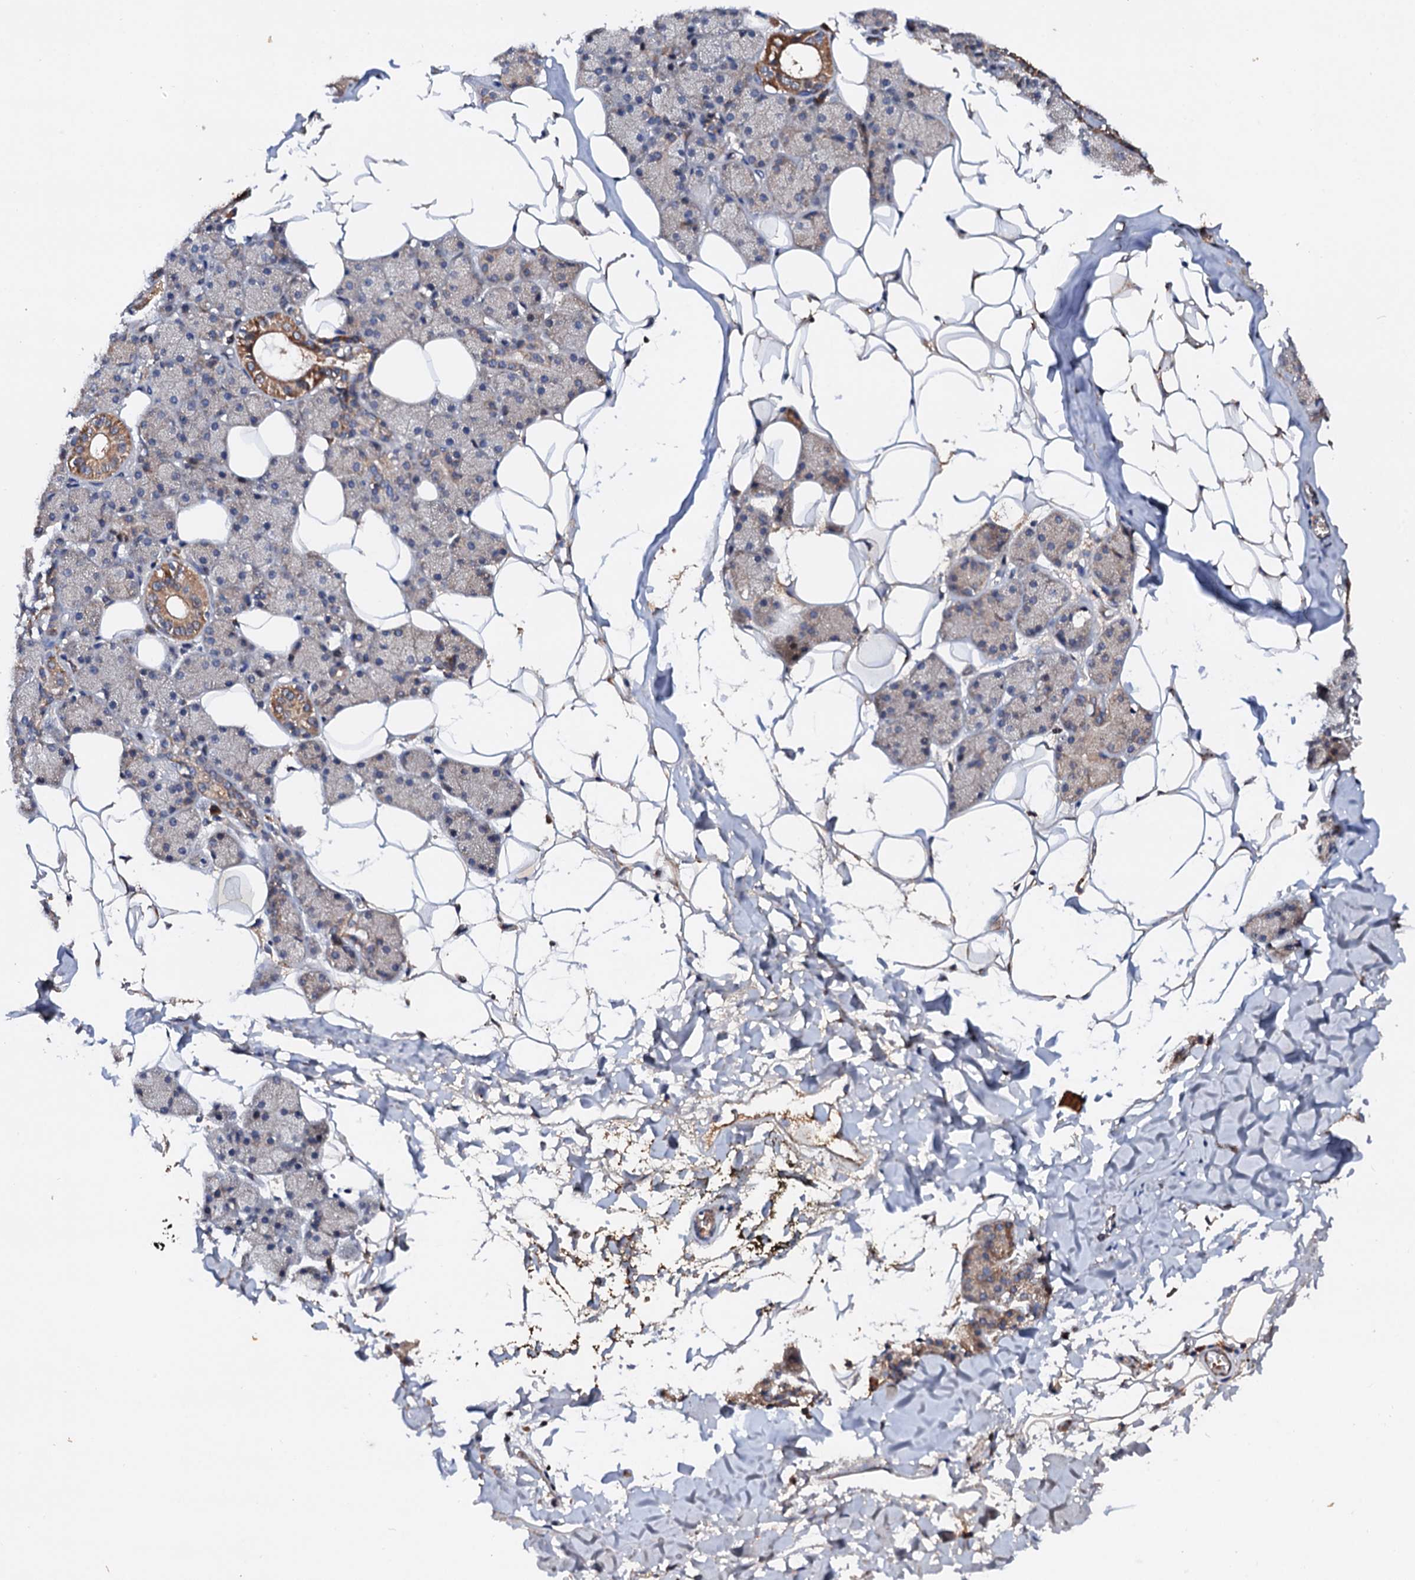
{"staining": {"intensity": "moderate", "quantity": "25%-75%", "location": "cytoplasmic/membranous"}, "tissue": "salivary gland", "cell_type": "Glandular cells", "image_type": "normal", "snomed": [{"axis": "morphology", "description": "Normal tissue, NOS"}, {"axis": "topography", "description": "Salivary gland"}], "caption": "Approximately 25%-75% of glandular cells in benign salivary gland display moderate cytoplasmic/membranous protein positivity as visualized by brown immunohistochemical staining.", "gene": "EXTL1", "patient": {"sex": "female", "age": 33}}